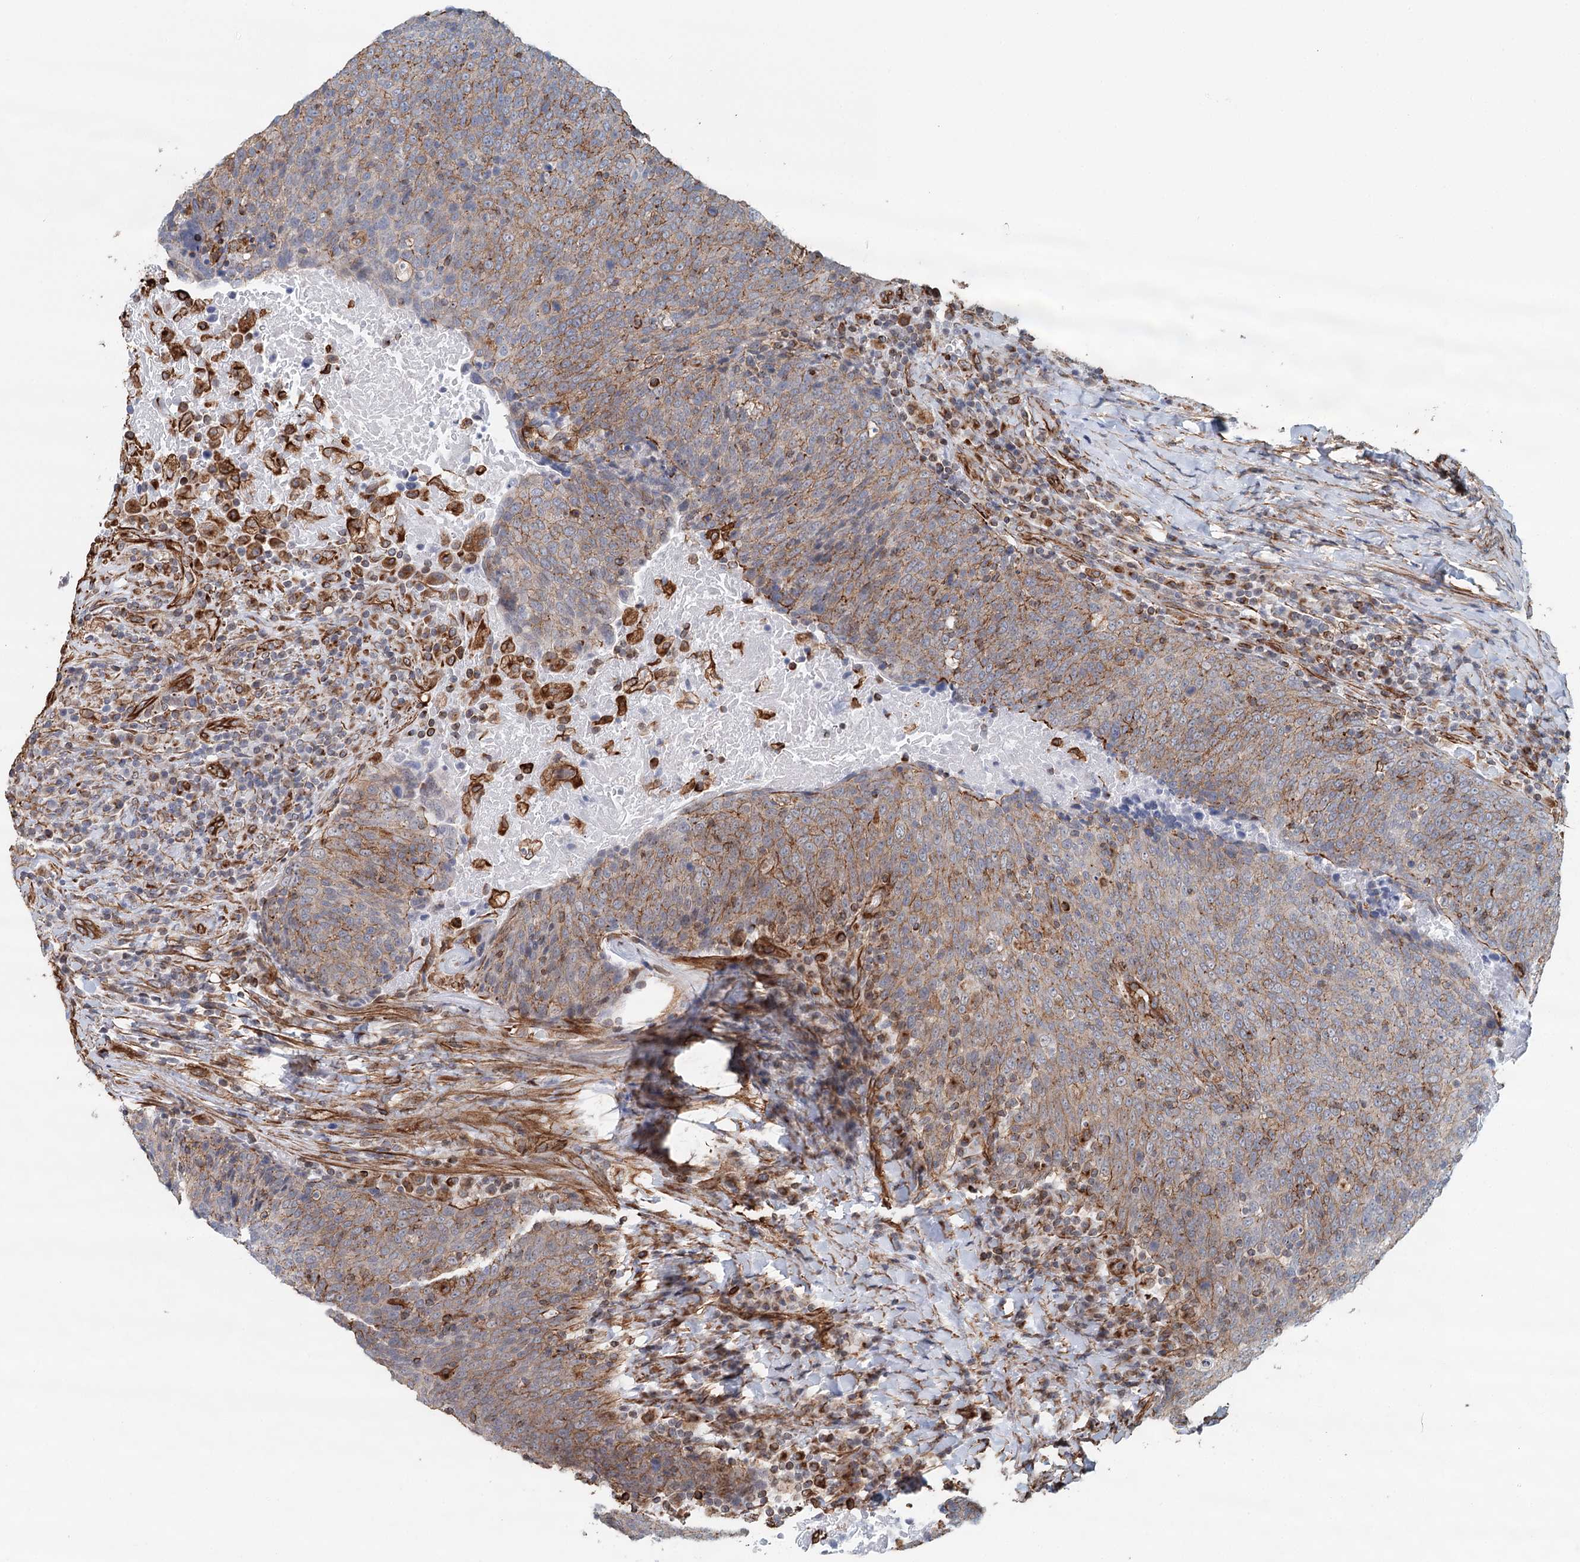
{"staining": {"intensity": "moderate", "quantity": "25%-75%", "location": "cytoplasmic/membranous"}, "tissue": "head and neck cancer", "cell_type": "Tumor cells", "image_type": "cancer", "snomed": [{"axis": "morphology", "description": "Squamous cell carcinoma, NOS"}, {"axis": "morphology", "description": "Squamous cell carcinoma, metastatic, NOS"}, {"axis": "topography", "description": "Lymph node"}, {"axis": "topography", "description": "Head-Neck"}], "caption": "Head and neck cancer stained for a protein demonstrates moderate cytoplasmic/membranous positivity in tumor cells.", "gene": "SYNPO", "patient": {"sex": "male", "age": 62}}